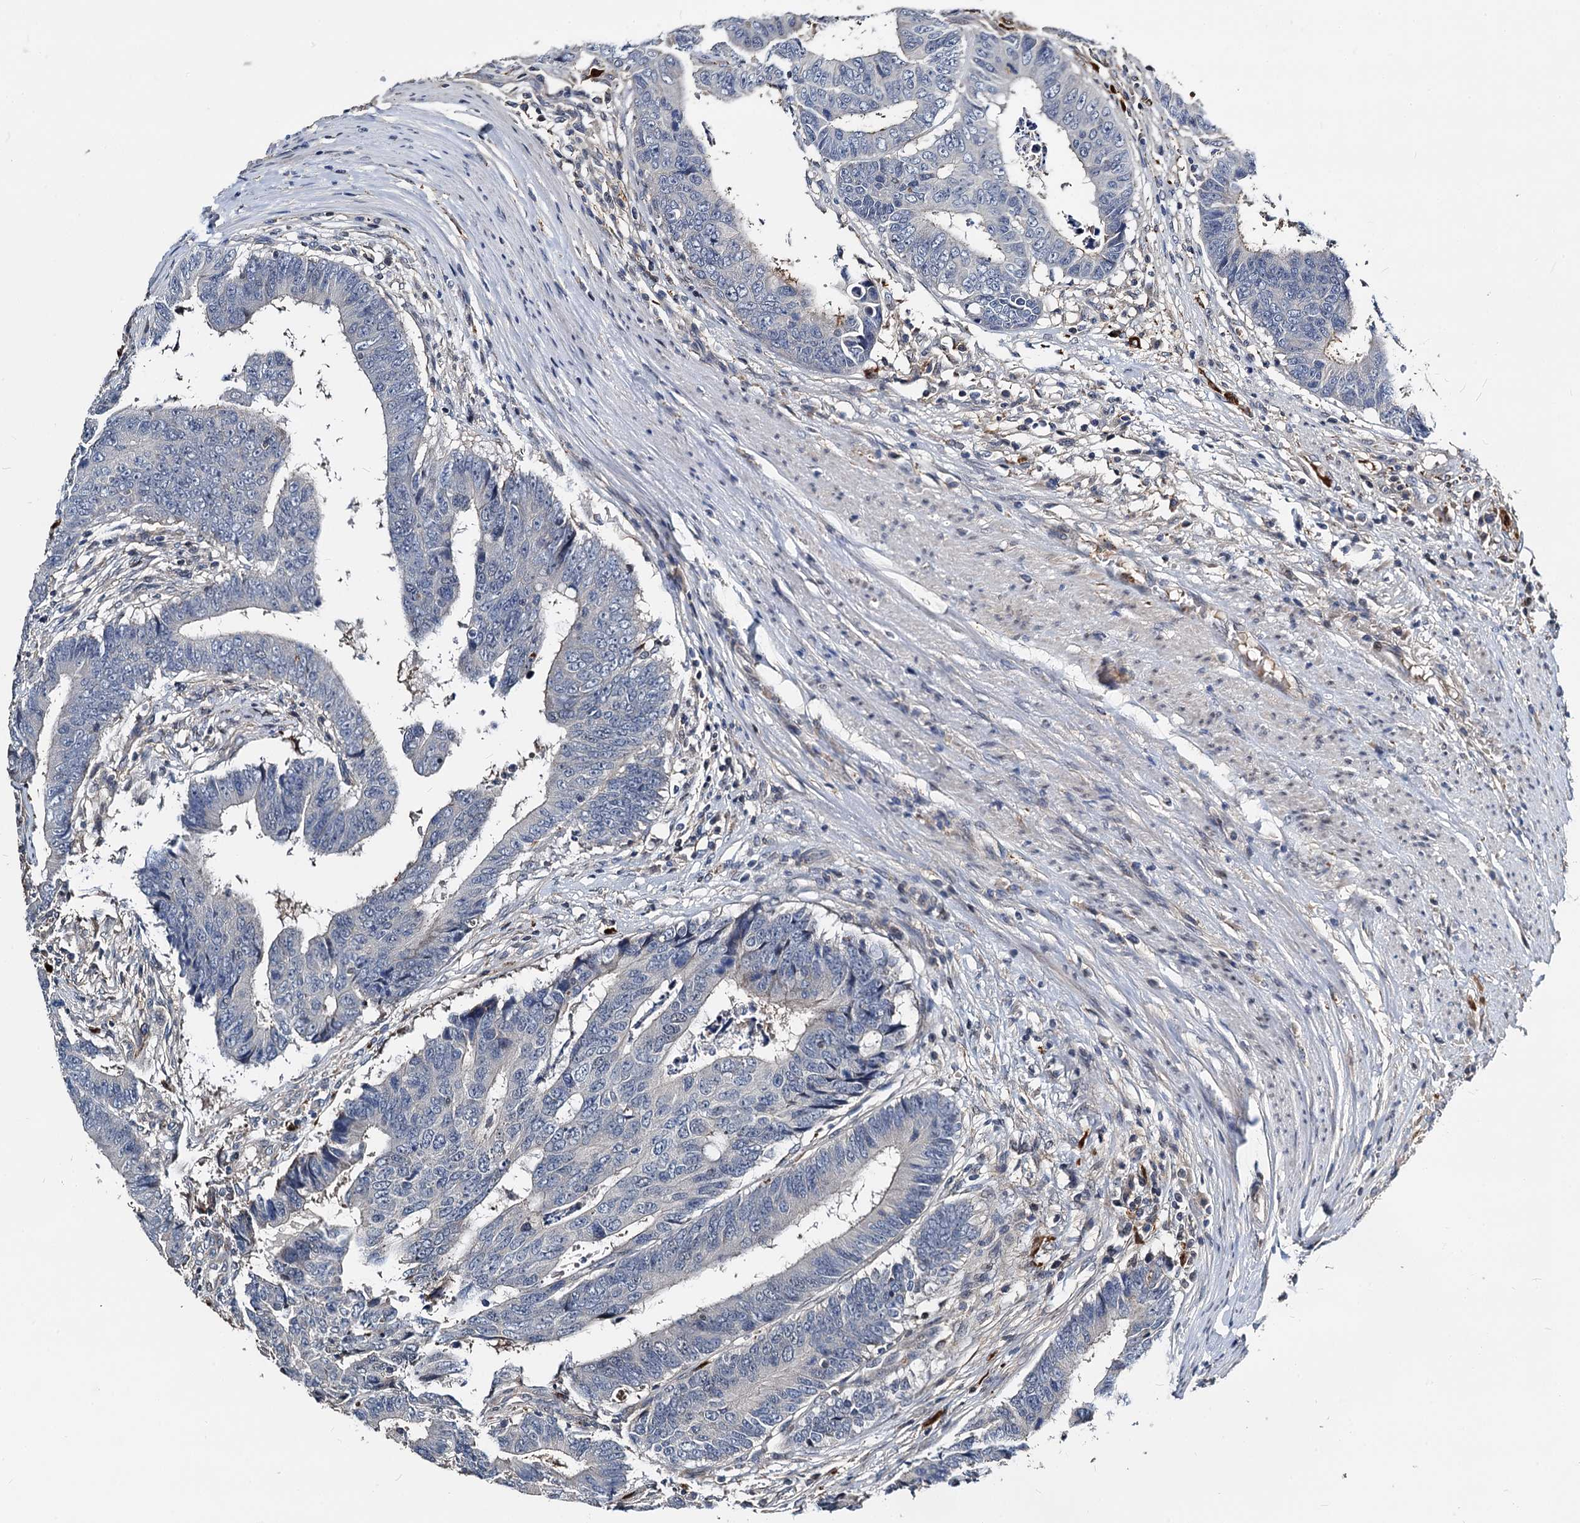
{"staining": {"intensity": "negative", "quantity": "none", "location": "none"}, "tissue": "colorectal cancer", "cell_type": "Tumor cells", "image_type": "cancer", "snomed": [{"axis": "morphology", "description": "Adenocarcinoma, NOS"}, {"axis": "topography", "description": "Rectum"}], "caption": "This is an IHC photomicrograph of colorectal adenocarcinoma. There is no positivity in tumor cells.", "gene": "ATG101", "patient": {"sex": "male", "age": 84}}